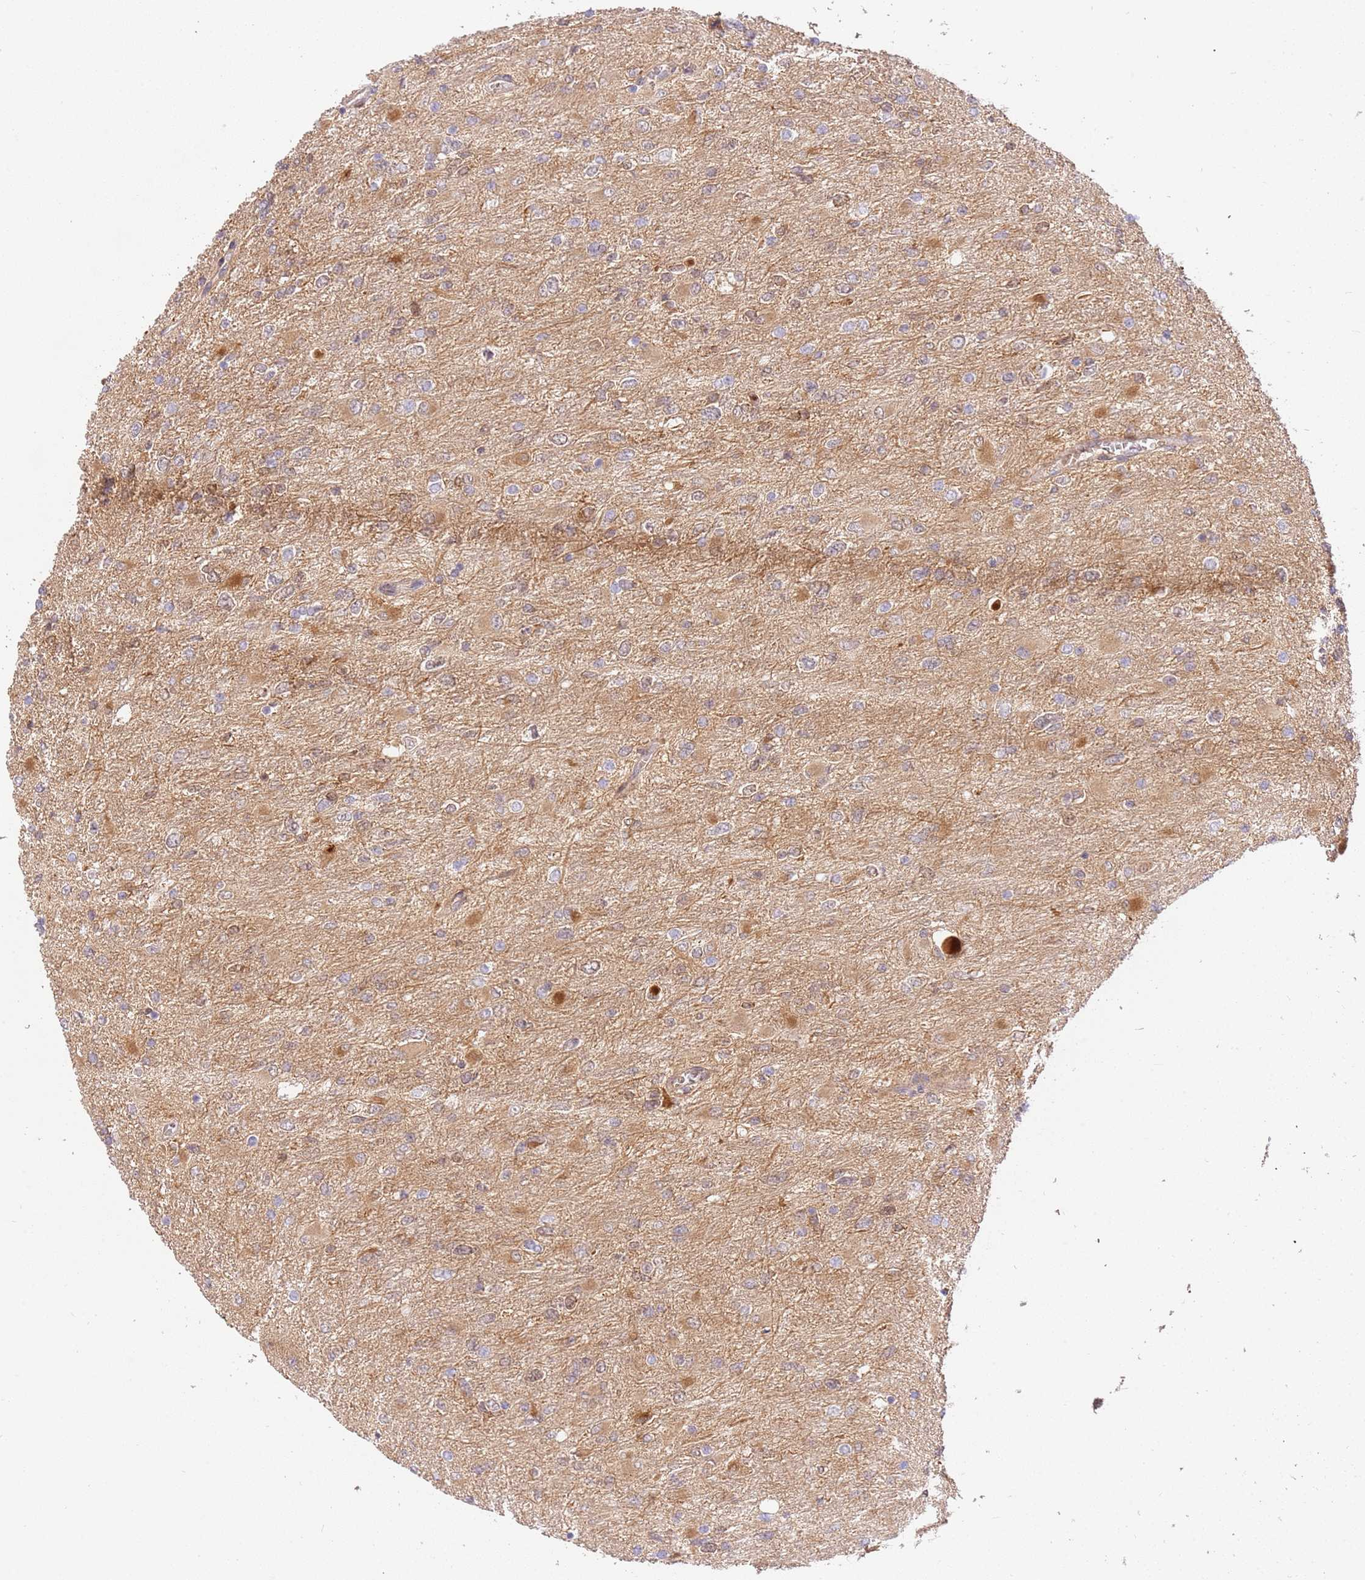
{"staining": {"intensity": "moderate", "quantity": "<25%", "location": "cytoplasmic/membranous"}, "tissue": "glioma", "cell_type": "Tumor cells", "image_type": "cancer", "snomed": [{"axis": "morphology", "description": "Glioma, malignant, High grade"}, {"axis": "topography", "description": "Cerebral cortex"}], "caption": "Tumor cells show moderate cytoplasmic/membranous staining in about <25% of cells in glioma.", "gene": "C8G", "patient": {"sex": "female", "age": 36}}